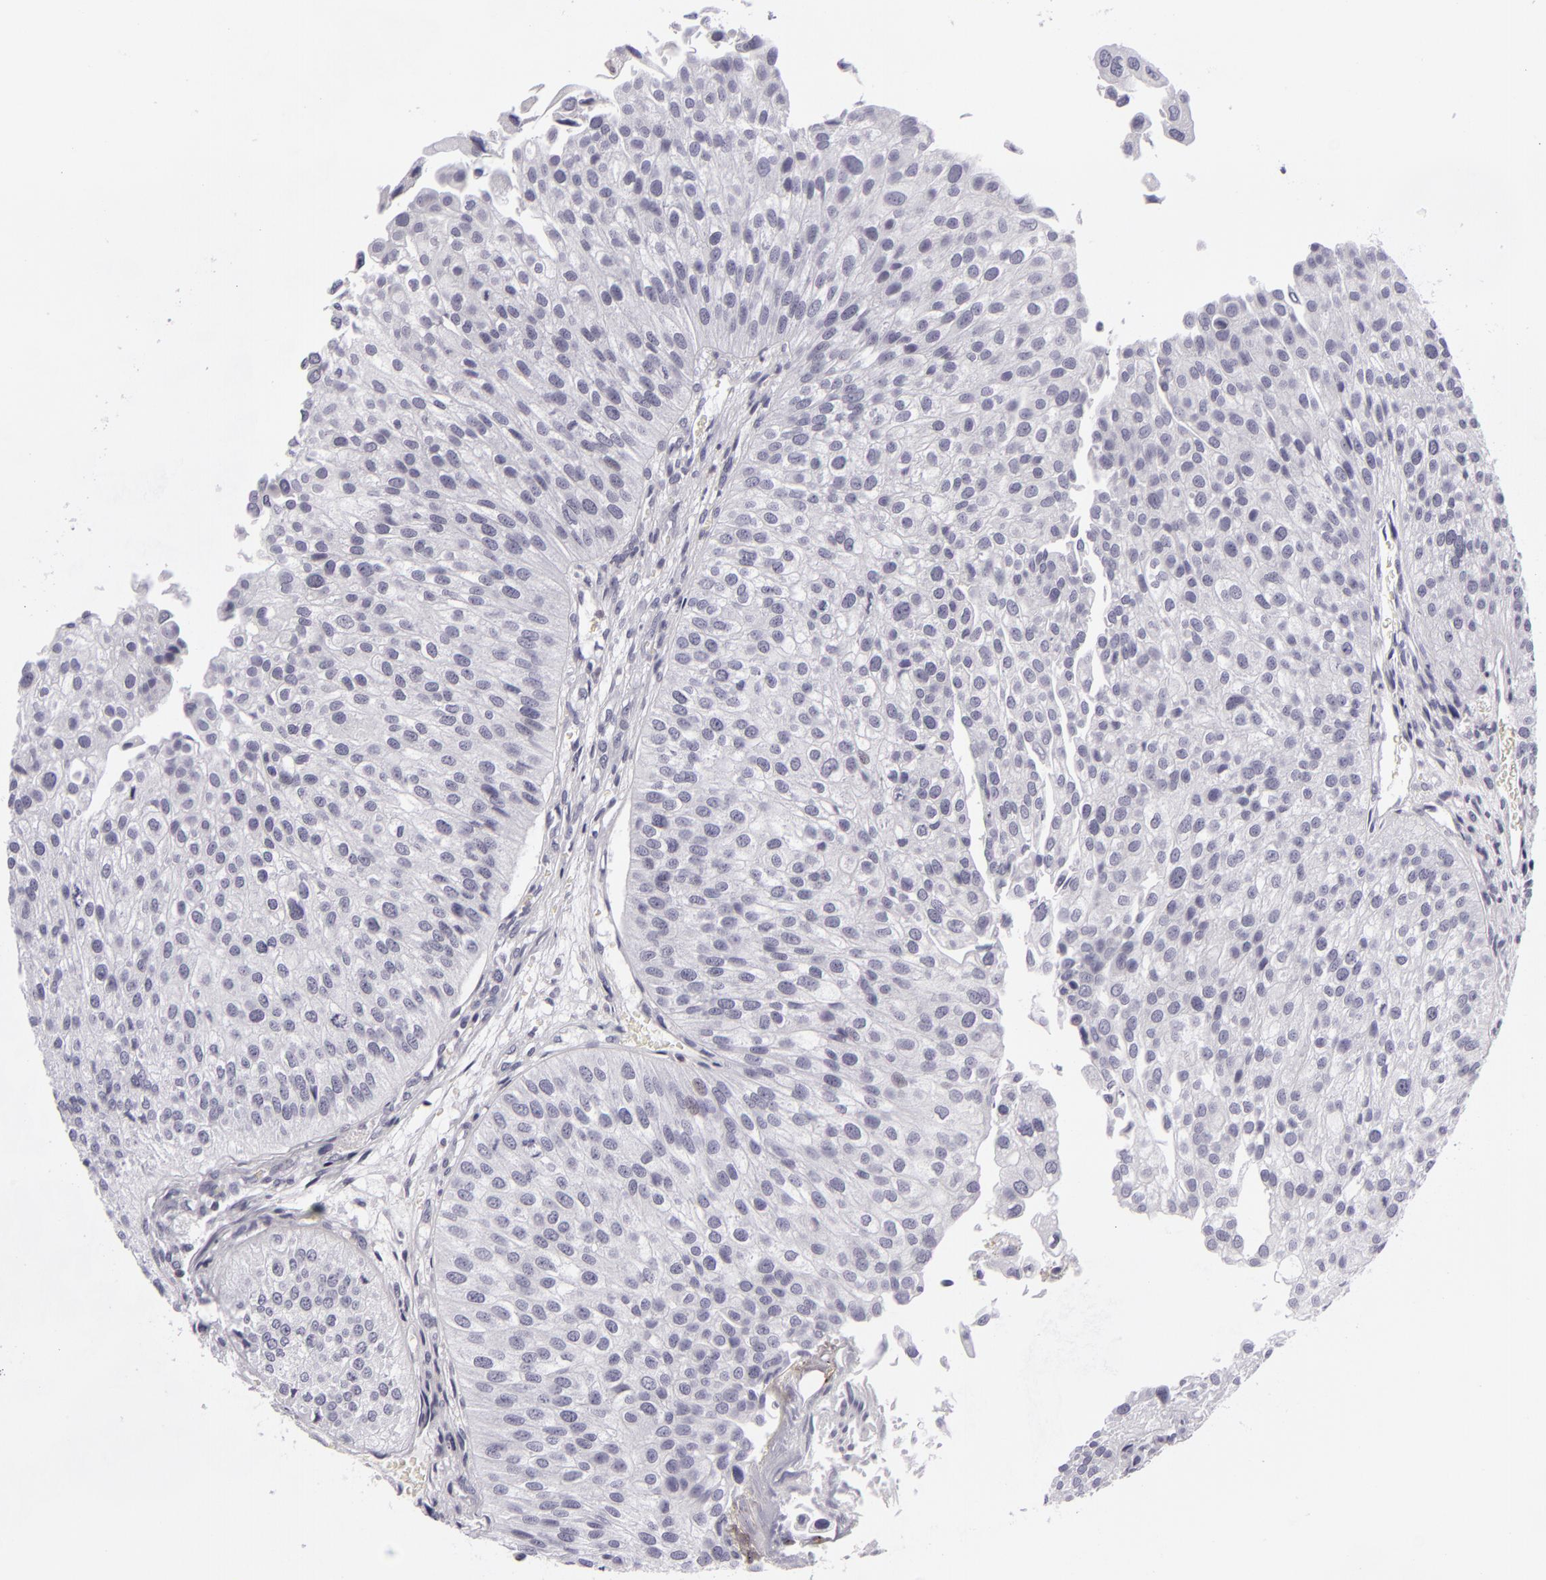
{"staining": {"intensity": "negative", "quantity": "none", "location": "none"}, "tissue": "urothelial cancer", "cell_type": "Tumor cells", "image_type": "cancer", "snomed": [{"axis": "morphology", "description": "Urothelial carcinoma, Low grade"}, {"axis": "topography", "description": "Urinary bladder"}], "caption": "Urothelial cancer was stained to show a protein in brown. There is no significant positivity in tumor cells. (Immunohistochemistry (ihc), brightfield microscopy, high magnification).", "gene": "KCNAB2", "patient": {"sex": "female", "age": 89}}